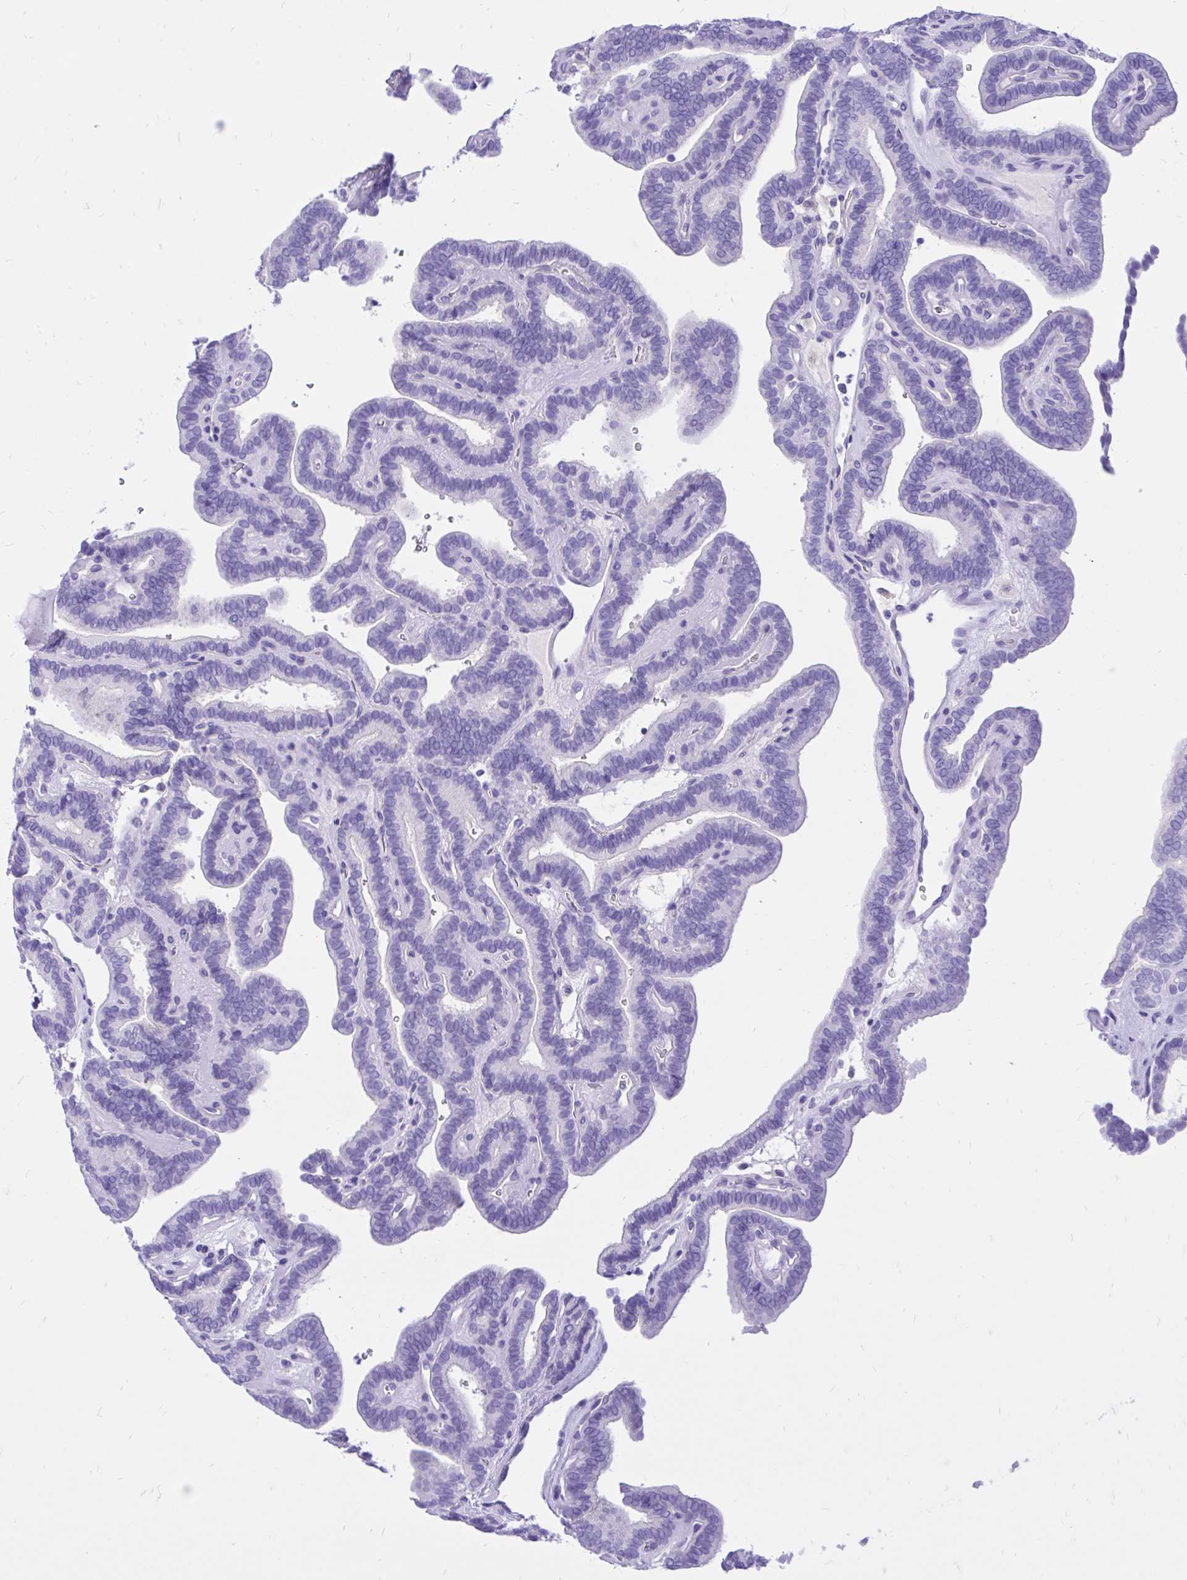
{"staining": {"intensity": "negative", "quantity": "none", "location": "none"}, "tissue": "thyroid cancer", "cell_type": "Tumor cells", "image_type": "cancer", "snomed": [{"axis": "morphology", "description": "Papillary adenocarcinoma, NOS"}, {"axis": "topography", "description": "Thyroid gland"}], "caption": "The image demonstrates no staining of tumor cells in thyroid cancer (papillary adenocarcinoma).", "gene": "MON1A", "patient": {"sex": "female", "age": 21}}